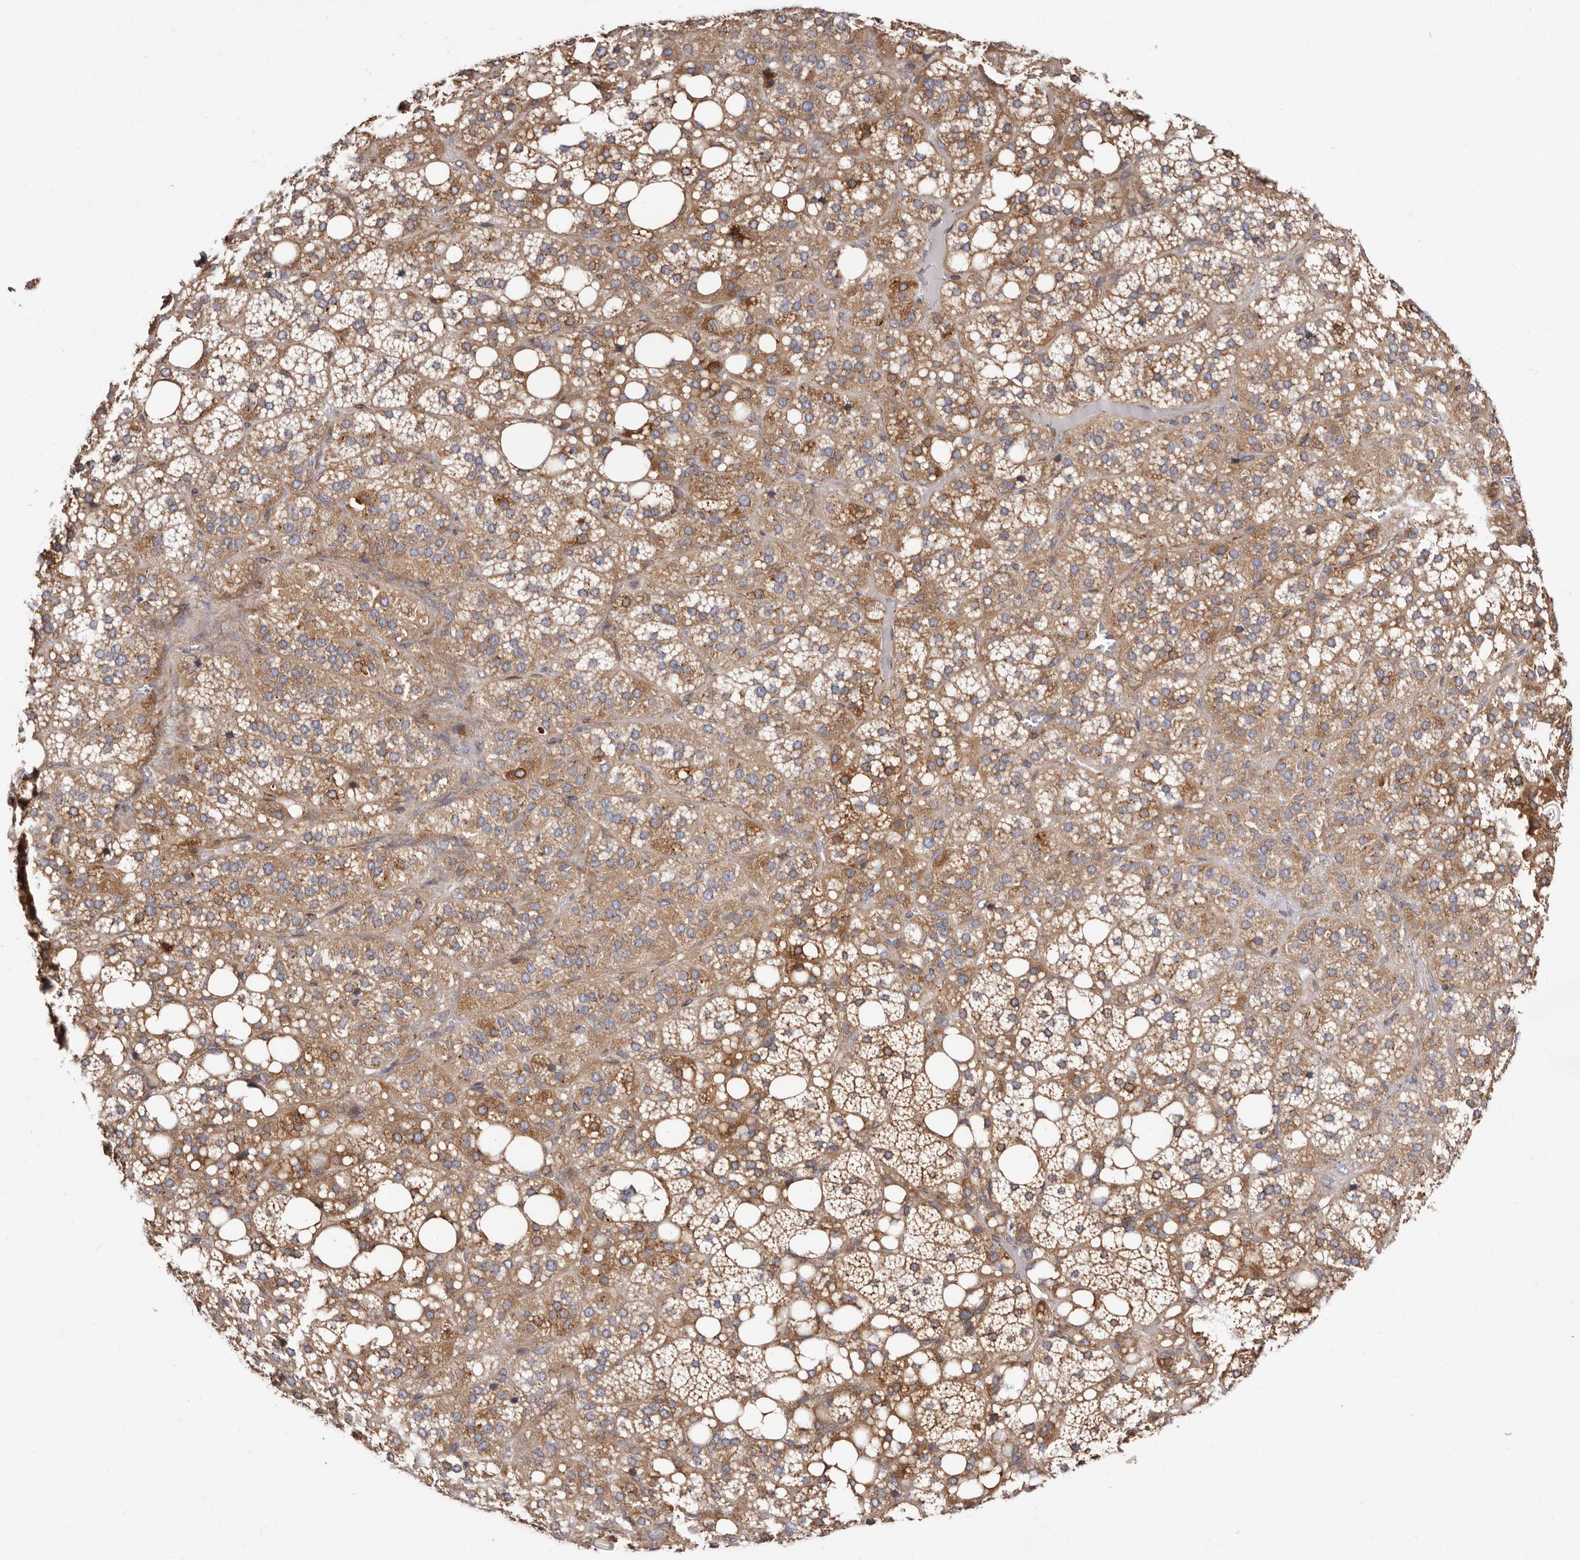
{"staining": {"intensity": "moderate", "quantity": ">75%", "location": "cytoplasmic/membranous"}, "tissue": "adrenal gland", "cell_type": "Glandular cells", "image_type": "normal", "snomed": [{"axis": "morphology", "description": "Normal tissue, NOS"}, {"axis": "topography", "description": "Adrenal gland"}], "caption": "Immunohistochemistry of benign human adrenal gland exhibits medium levels of moderate cytoplasmic/membranous expression in approximately >75% of glandular cells. (Brightfield microscopy of DAB IHC at high magnification).", "gene": "COQ8B", "patient": {"sex": "female", "age": 59}}